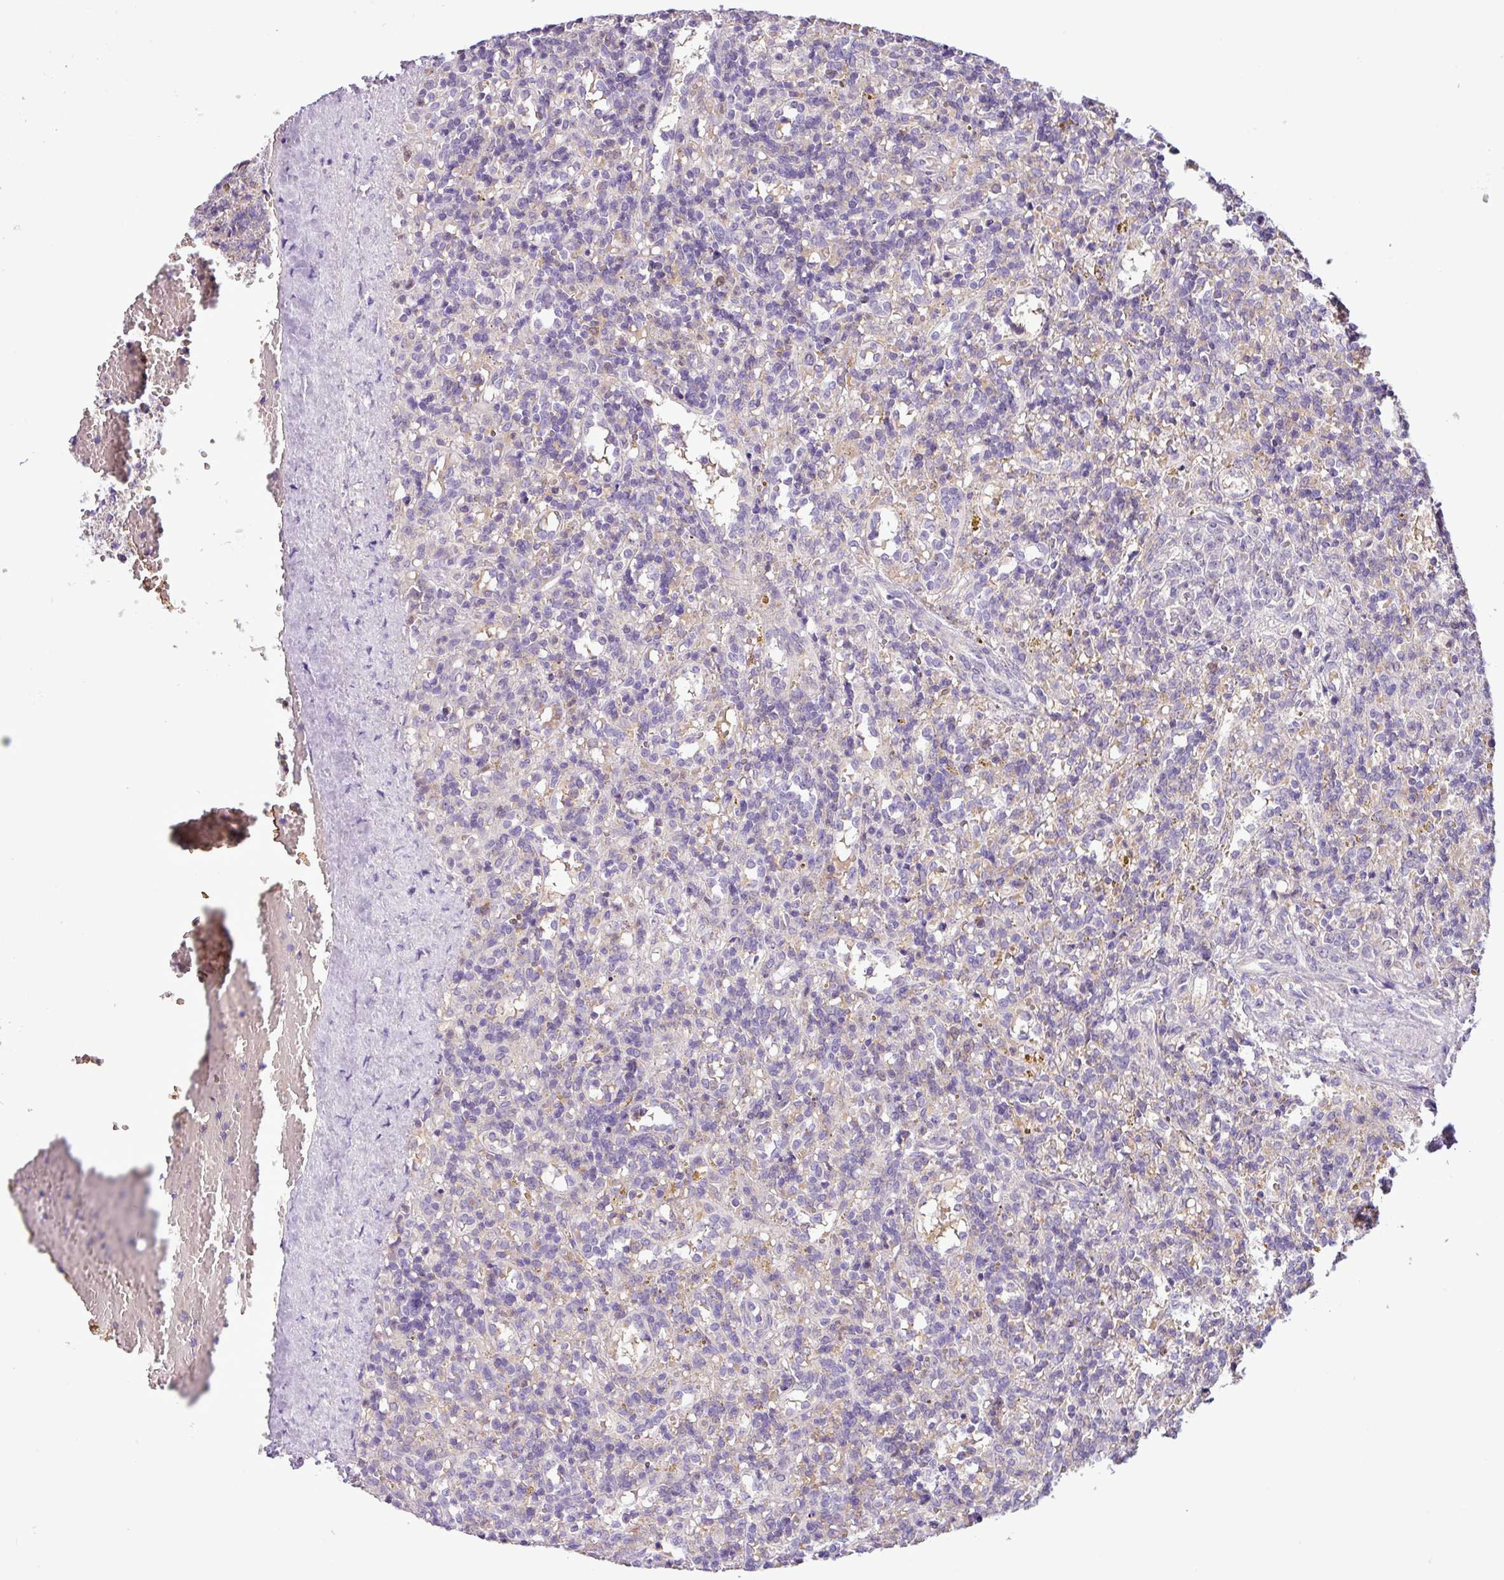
{"staining": {"intensity": "negative", "quantity": "none", "location": "none"}, "tissue": "lymphoma", "cell_type": "Tumor cells", "image_type": "cancer", "snomed": [{"axis": "morphology", "description": "Malignant lymphoma, non-Hodgkin's type, Low grade"}, {"axis": "topography", "description": "Spleen"}], "caption": "Photomicrograph shows no protein expression in tumor cells of malignant lymphoma, non-Hodgkin's type (low-grade) tissue. (DAB immunohistochemistry (IHC) with hematoxylin counter stain).", "gene": "TONSL", "patient": {"sex": "male", "age": 67}}